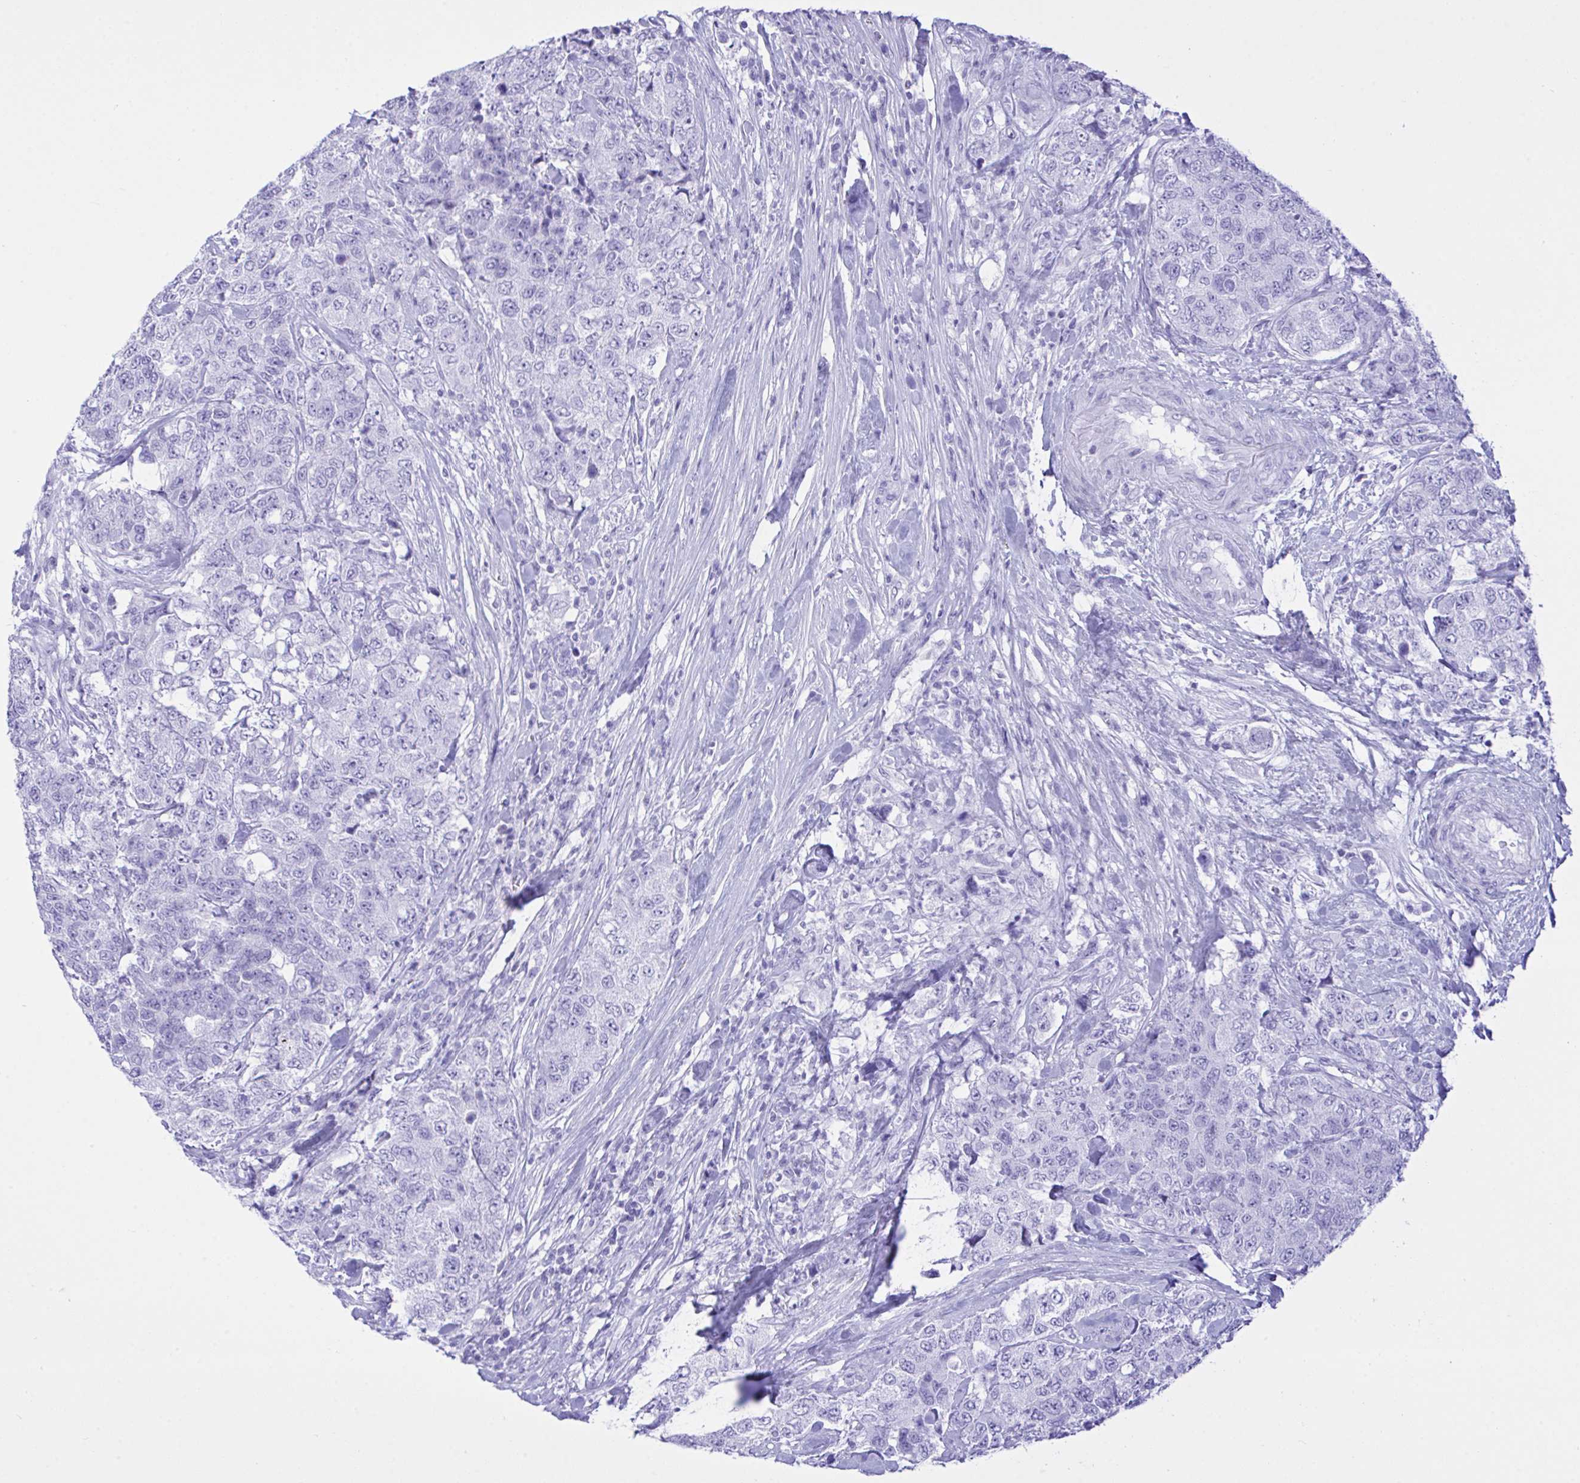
{"staining": {"intensity": "negative", "quantity": "none", "location": "none"}, "tissue": "urothelial cancer", "cell_type": "Tumor cells", "image_type": "cancer", "snomed": [{"axis": "morphology", "description": "Urothelial carcinoma, High grade"}, {"axis": "topography", "description": "Urinary bladder"}], "caption": "Tumor cells are negative for protein expression in human urothelial cancer.", "gene": "SELENOV", "patient": {"sex": "female", "age": 78}}